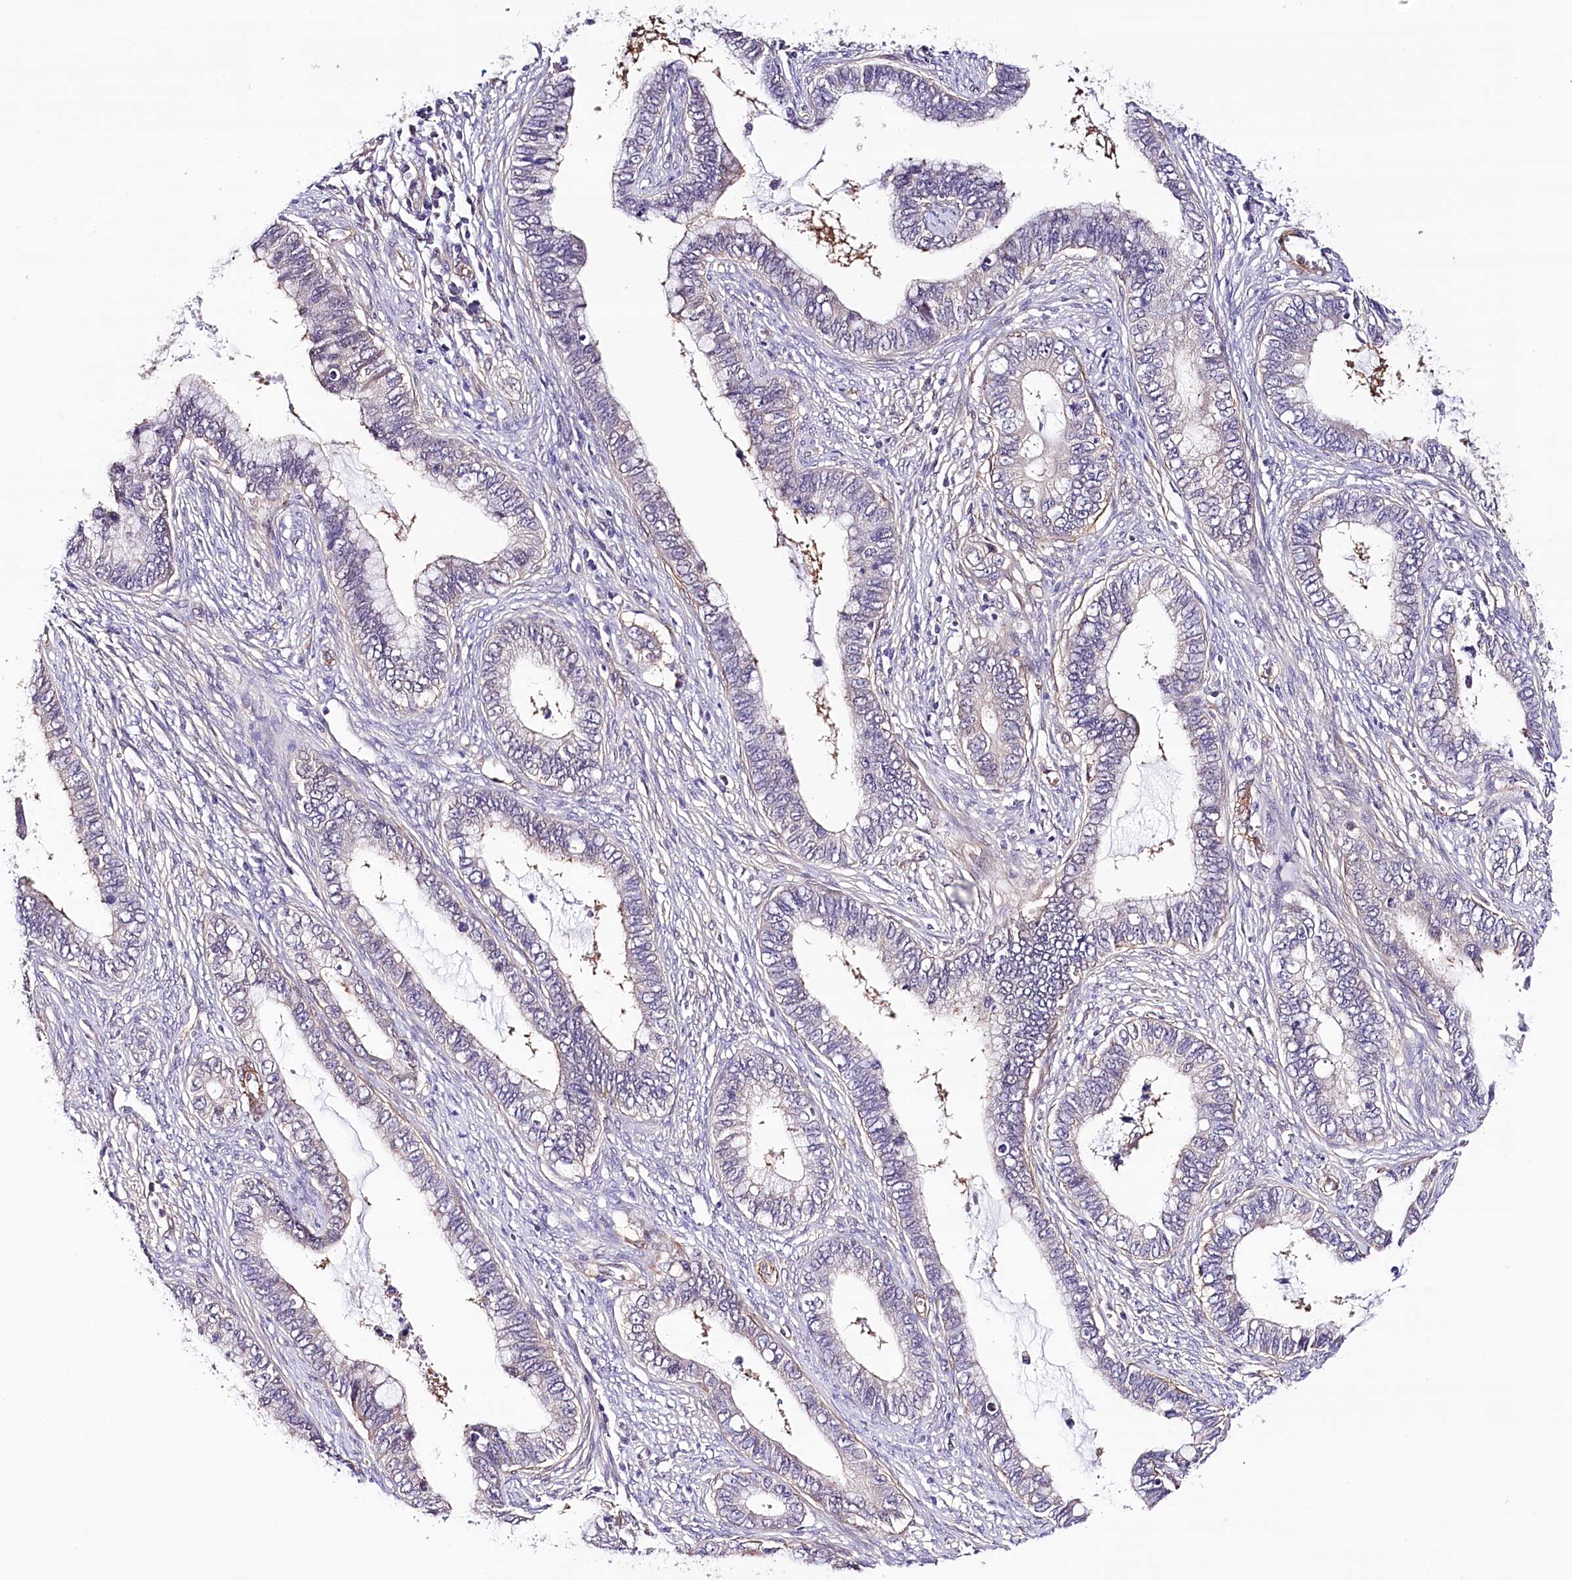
{"staining": {"intensity": "negative", "quantity": "none", "location": "none"}, "tissue": "cervical cancer", "cell_type": "Tumor cells", "image_type": "cancer", "snomed": [{"axis": "morphology", "description": "Adenocarcinoma, NOS"}, {"axis": "topography", "description": "Cervix"}], "caption": "This is an immunohistochemistry (IHC) image of cervical cancer (adenocarcinoma). There is no positivity in tumor cells.", "gene": "PPP2R5B", "patient": {"sex": "female", "age": 44}}